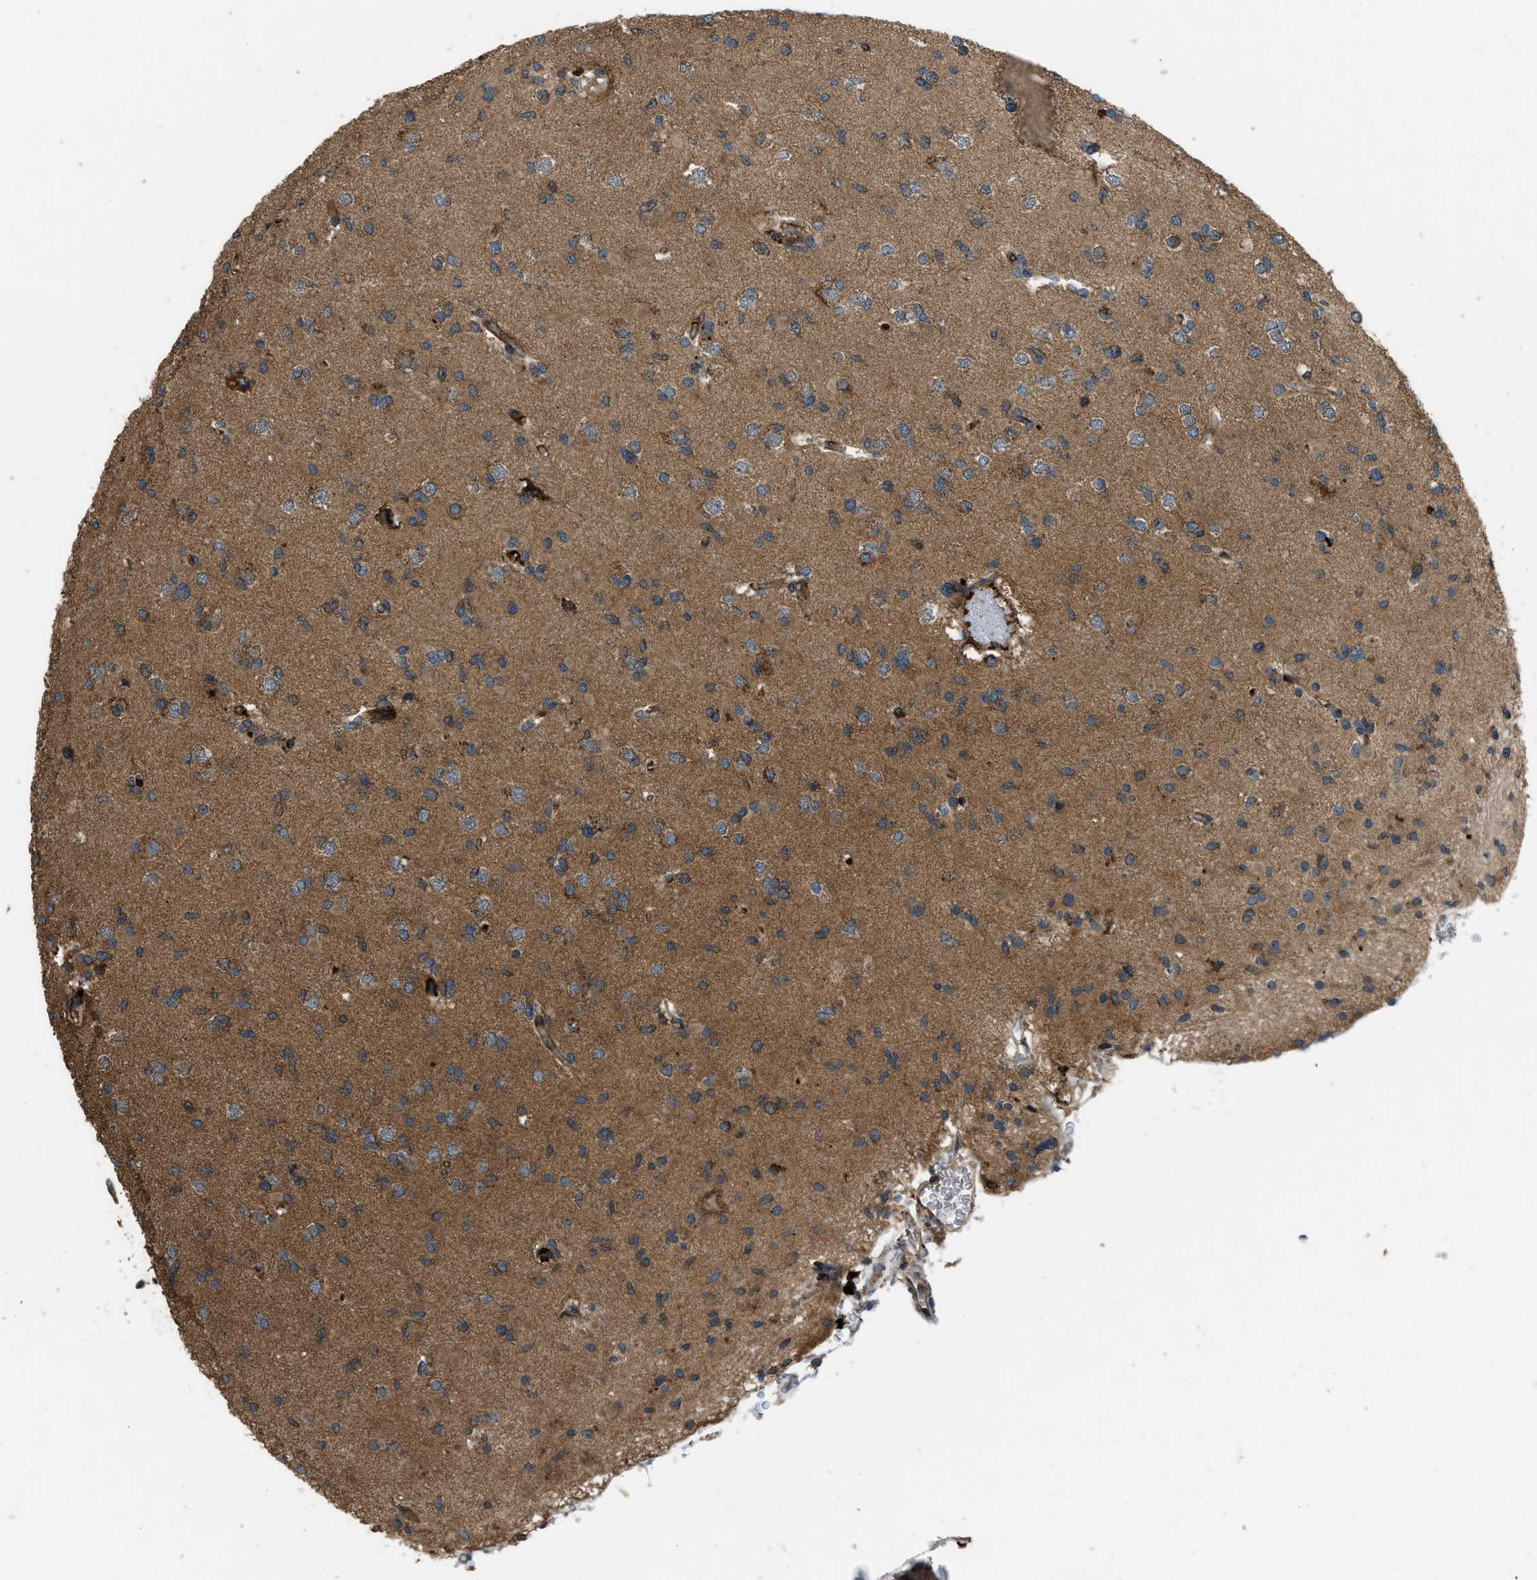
{"staining": {"intensity": "moderate", "quantity": ">75%", "location": "cytoplasmic/membranous"}, "tissue": "glioma", "cell_type": "Tumor cells", "image_type": "cancer", "snomed": [{"axis": "morphology", "description": "Glioma, malignant, Low grade"}, {"axis": "topography", "description": "Brain"}], "caption": "About >75% of tumor cells in human glioma display moderate cytoplasmic/membranous protein positivity as visualized by brown immunohistochemical staining.", "gene": "GGH", "patient": {"sex": "female", "age": 22}}